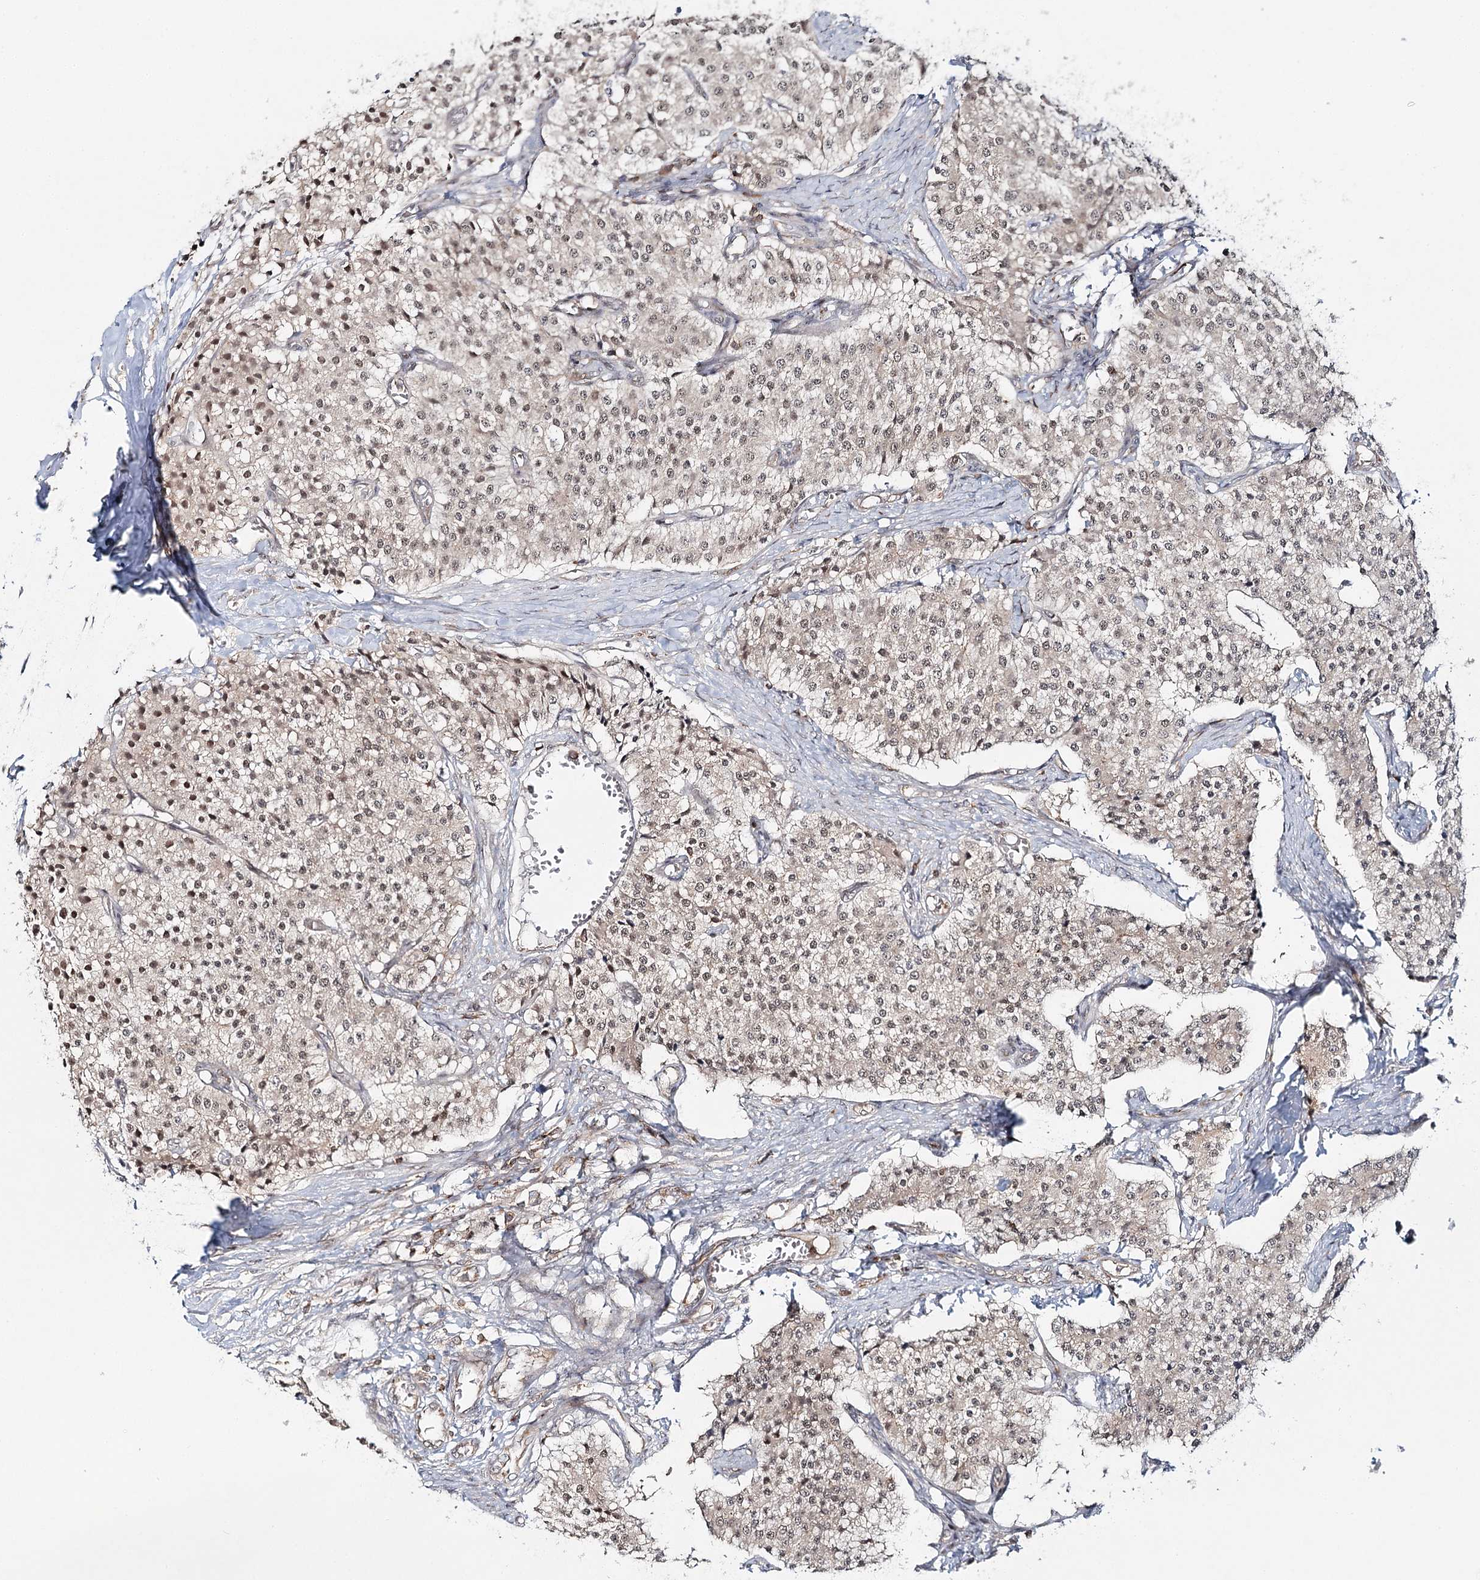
{"staining": {"intensity": "weak", "quantity": ">75%", "location": "nuclear"}, "tissue": "carcinoid", "cell_type": "Tumor cells", "image_type": "cancer", "snomed": [{"axis": "morphology", "description": "Carcinoid, malignant, NOS"}, {"axis": "topography", "description": "Colon"}], "caption": "High-power microscopy captured an immunohistochemistry (IHC) image of carcinoid, revealing weak nuclear staining in approximately >75% of tumor cells.", "gene": "FAM120B", "patient": {"sex": "female", "age": 52}}